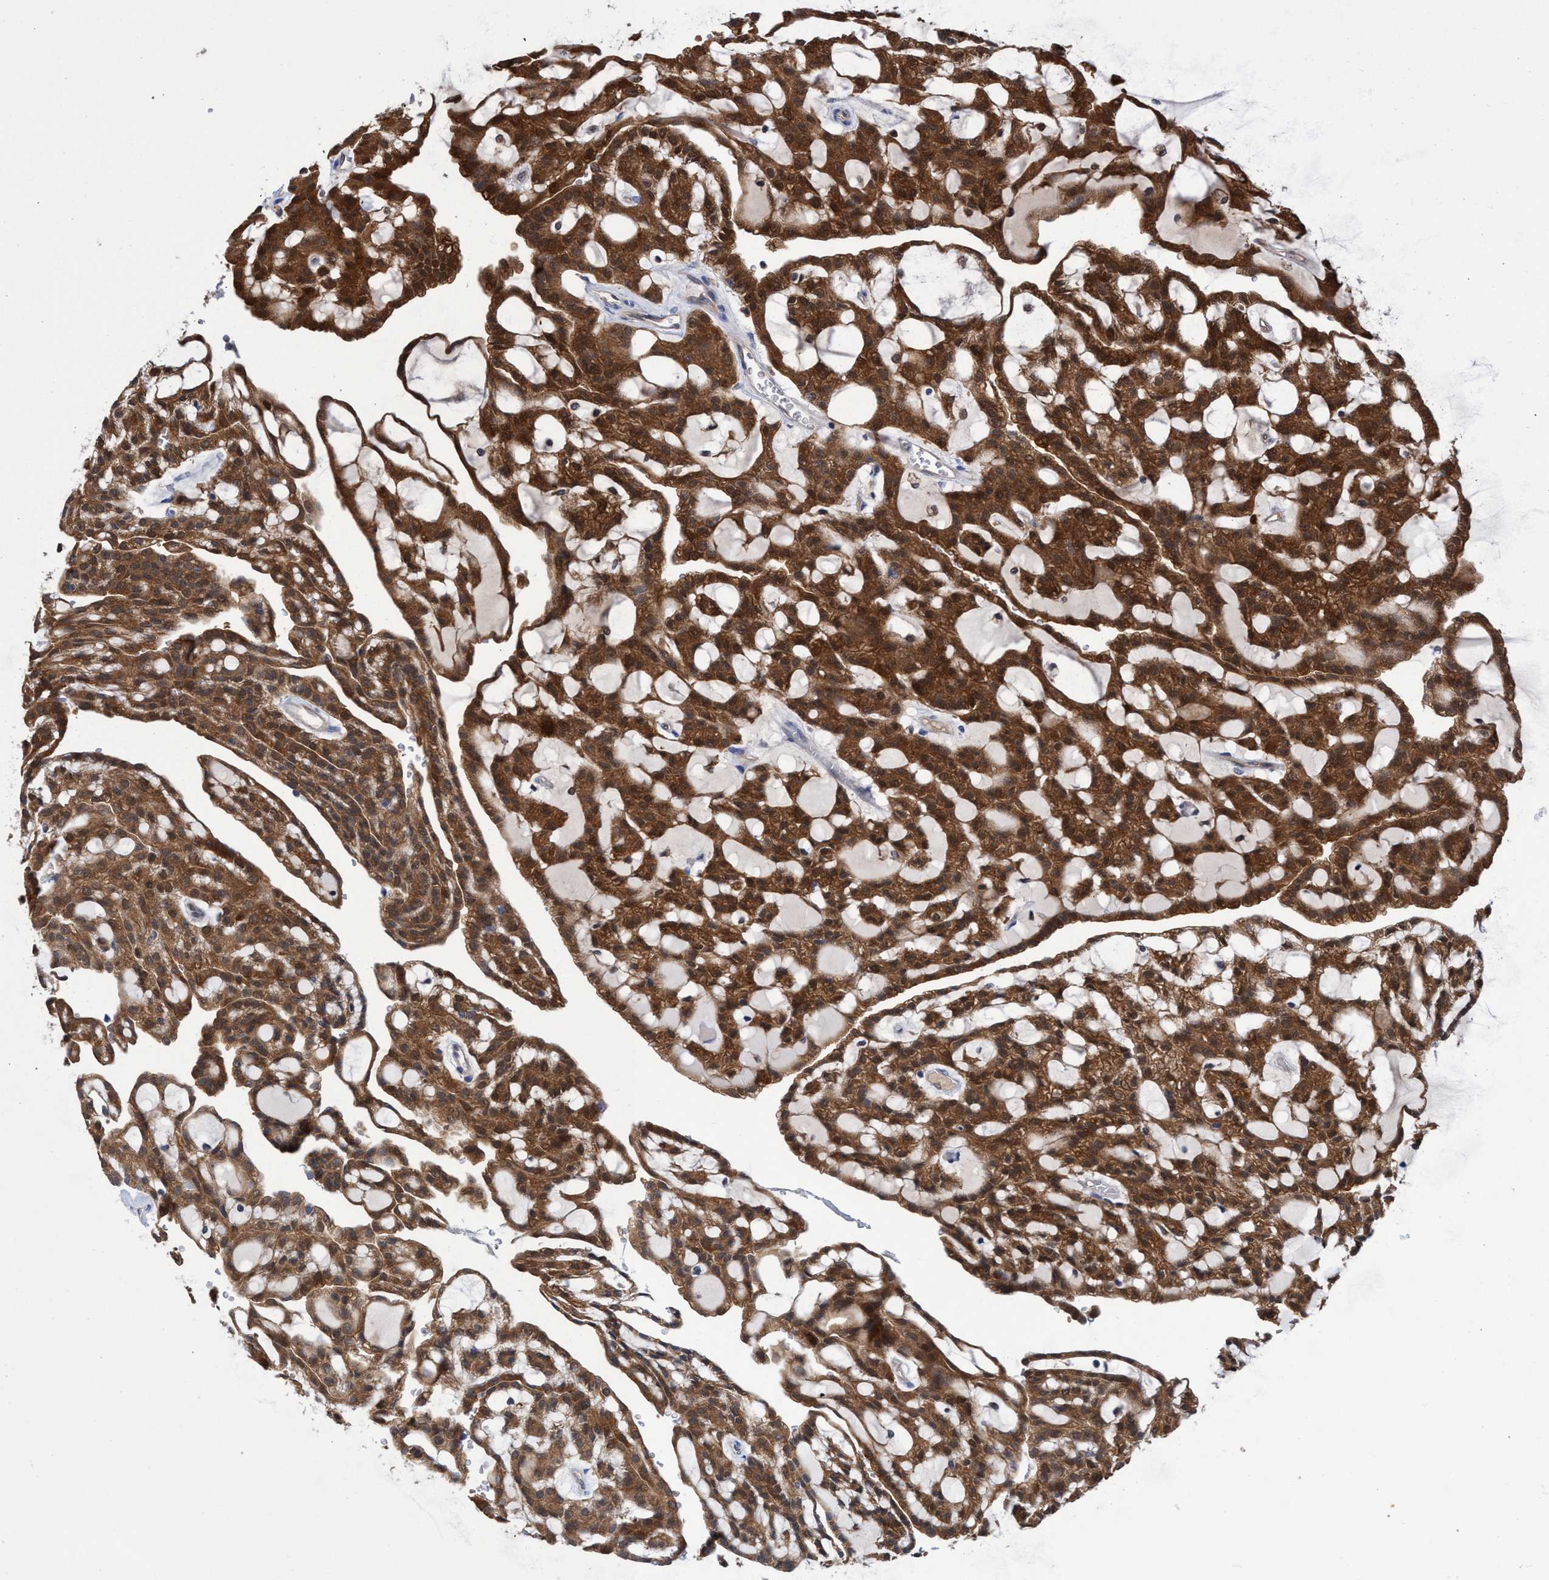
{"staining": {"intensity": "strong", "quantity": ">75%", "location": "cytoplasmic/membranous"}, "tissue": "renal cancer", "cell_type": "Tumor cells", "image_type": "cancer", "snomed": [{"axis": "morphology", "description": "Adenocarcinoma, NOS"}, {"axis": "topography", "description": "Kidney"}], "caption": "Immunohistochemical staining of renal cancer demonstrates strong cytoplasmic/membranous protein staining in about >75% of tumor cells.", "gene": "PNPO", "patient": {"sex": "male", "age": 63}}